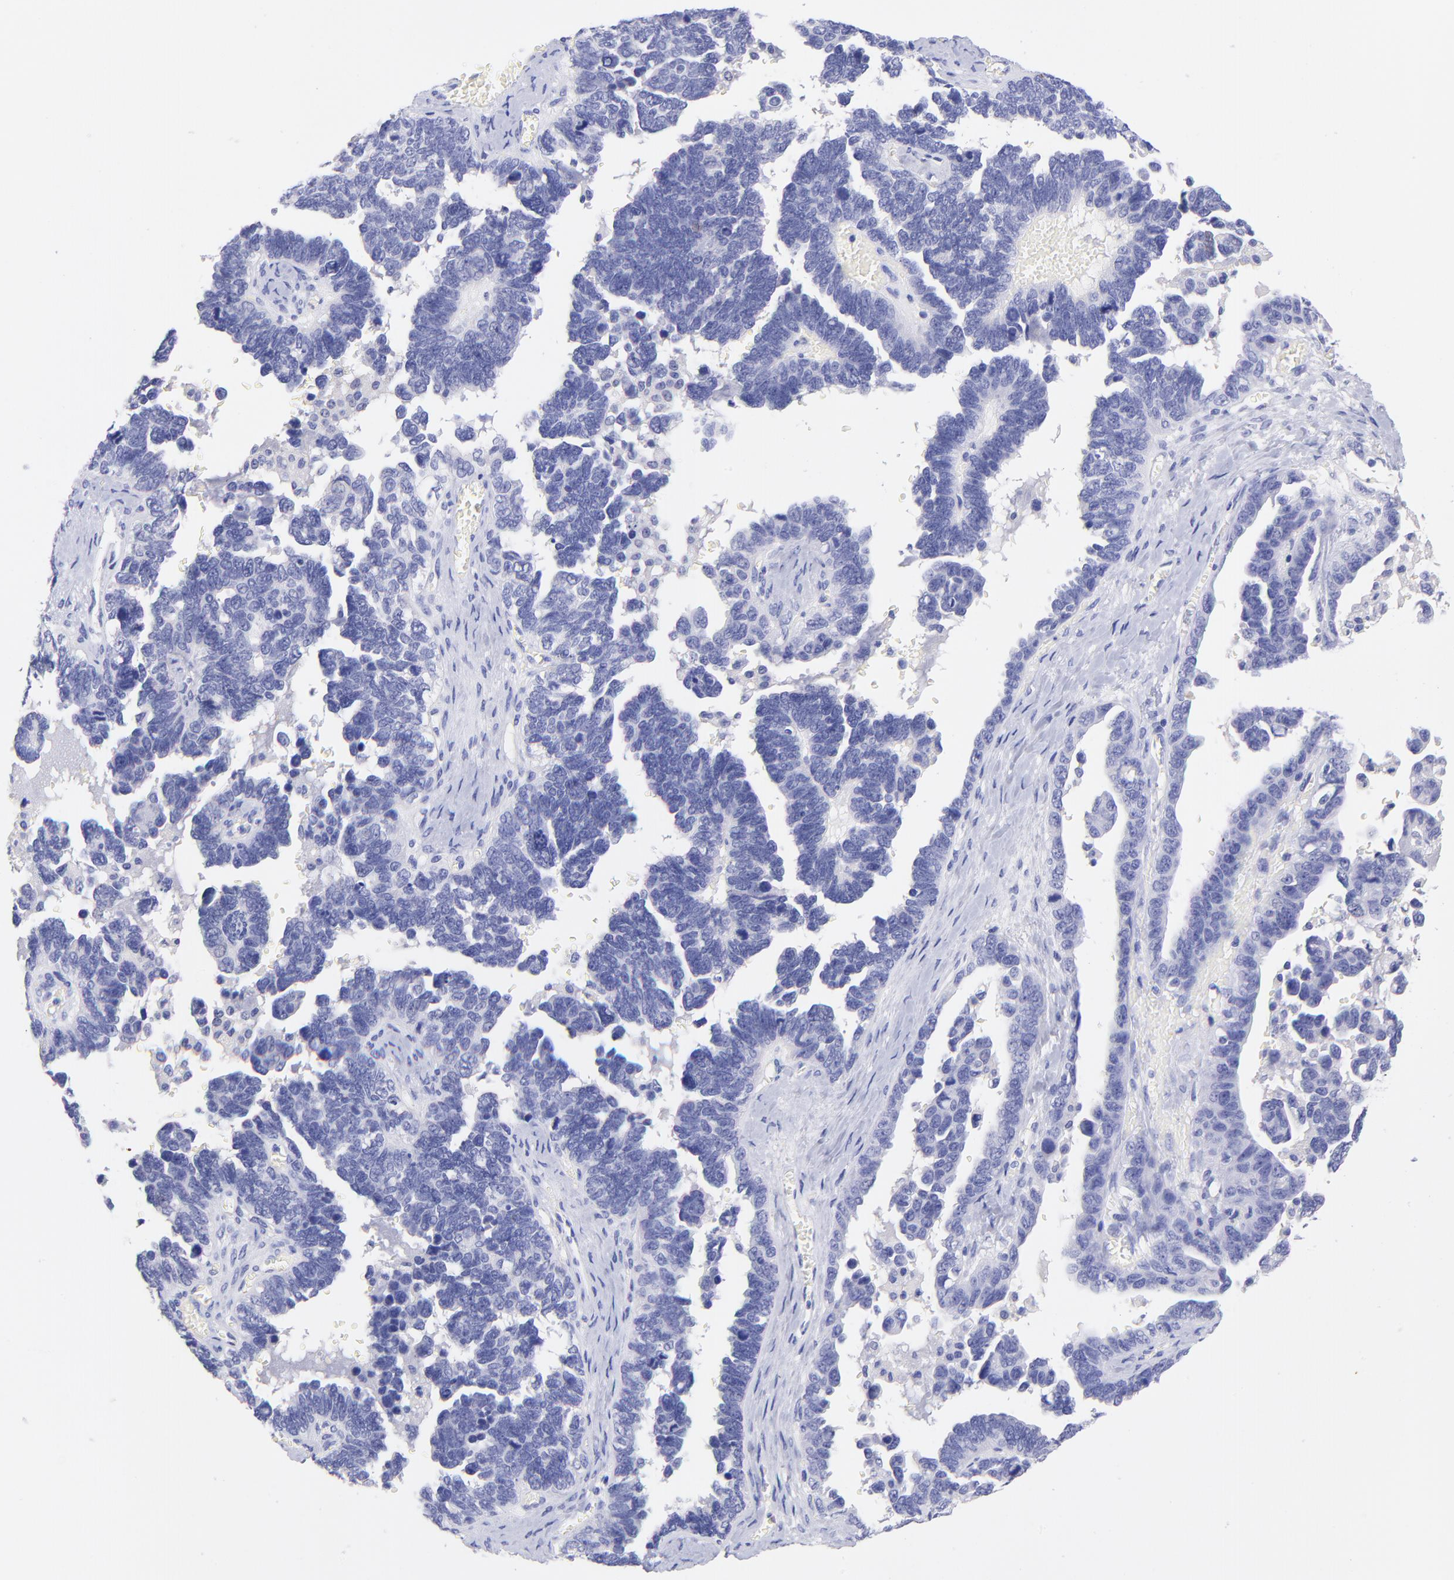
{"staining": {"intensity": "negative", "quantity": "none", "location": "none"}, "tissue": "ovarian cancer", "cell_type": "Tumor cells", "image_type": "cancer", "snomed": [{"axis": "morphology", "description": "Cystadenocarcinoma, serous, NOS"}, {"axis": "topography", "description": "Ovary"}], "caption": "Ovarian cancer (serous cystadenocarcinoma) was stained to show a protein in brown. There is no significant expression in tumor cells.", "gene": "RAB3B", "patient": {"sex": "female", "age": 69}}